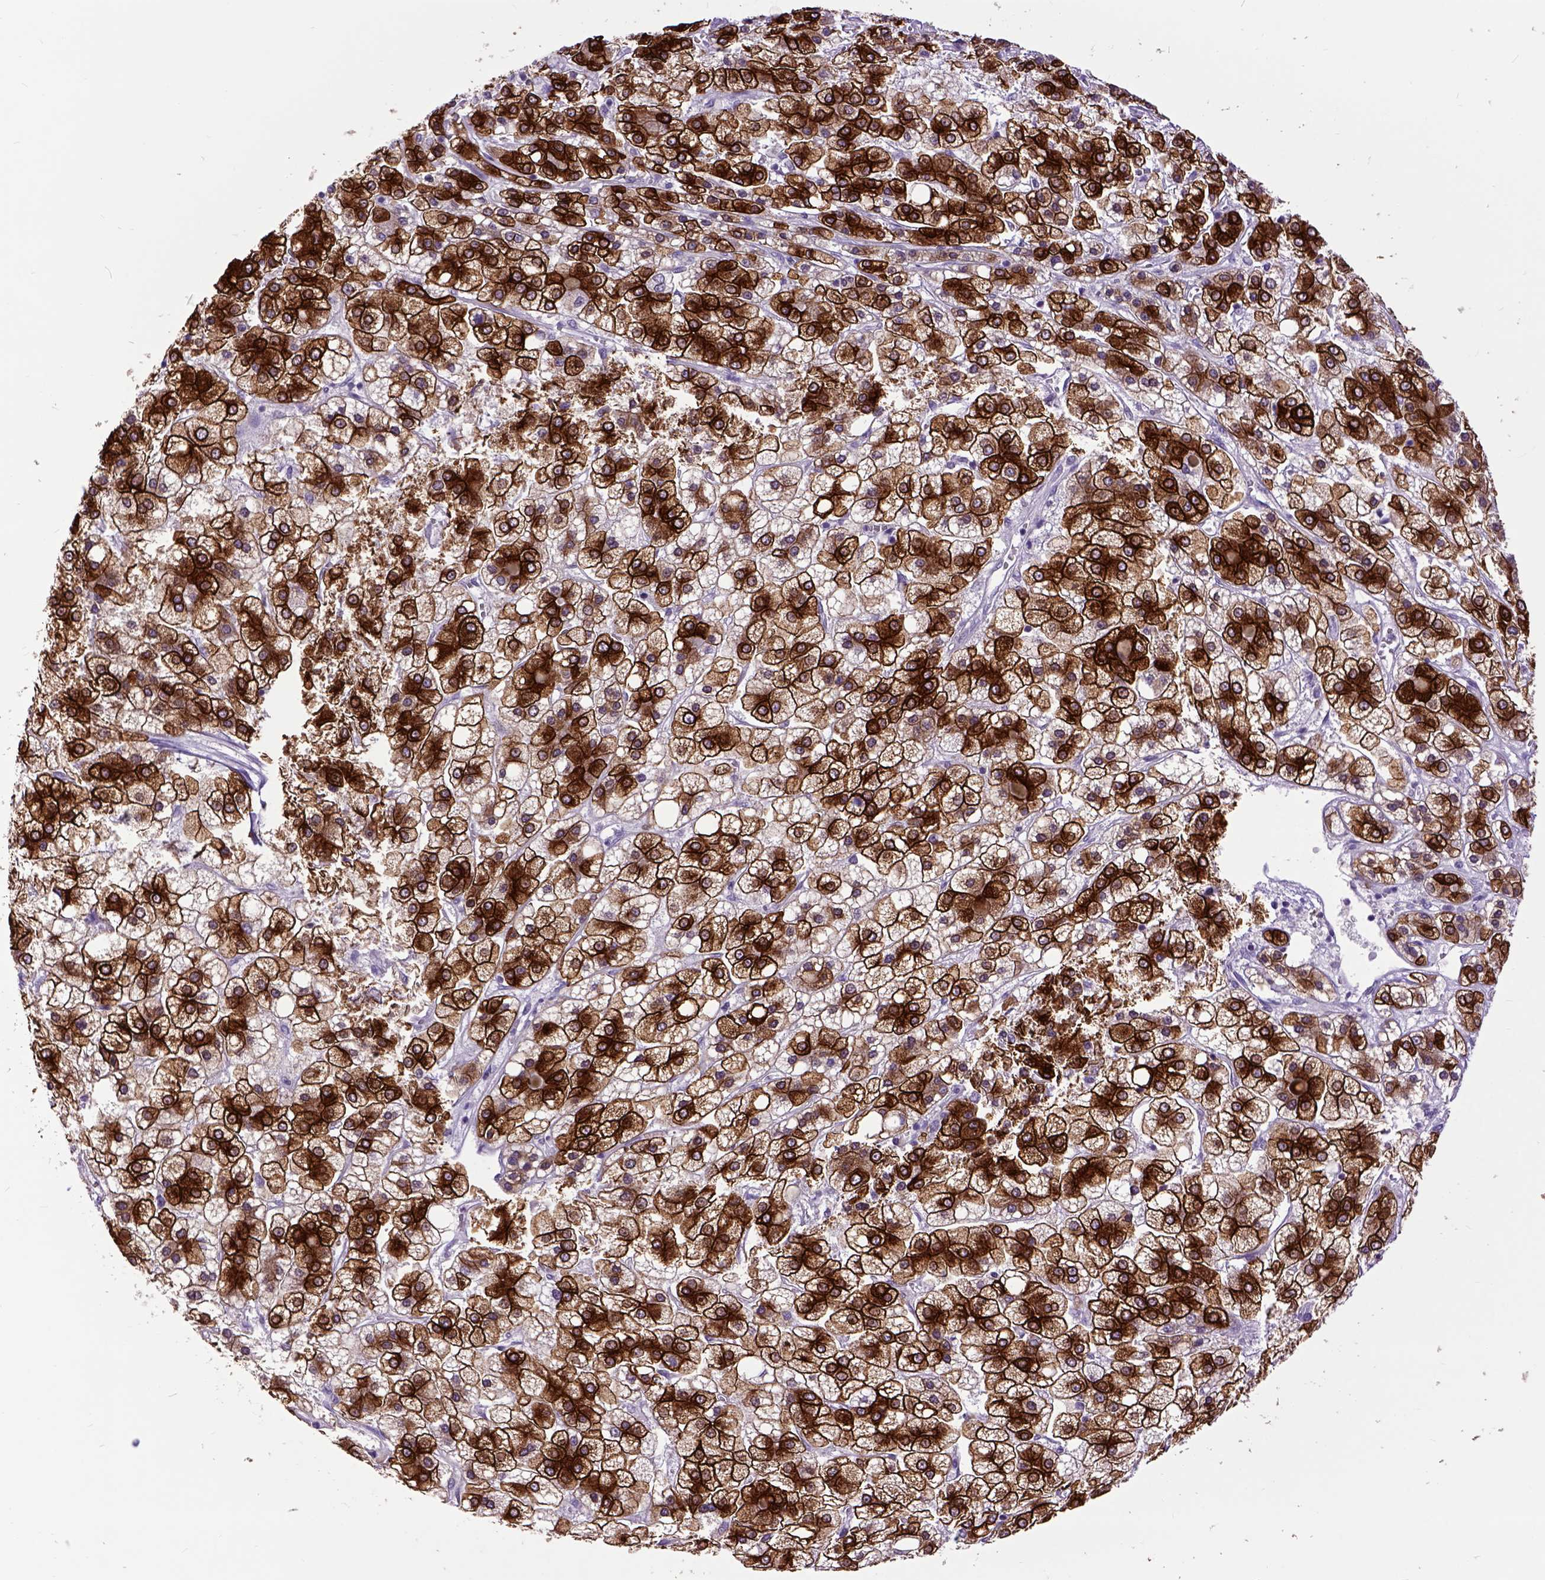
{"staining": {"intensity": "strong", "quantity": ">75%", "location": "cytoplasmic/membranous"}, "tissue": "liver cancer", "cell_type": "Tumor cells", "image_type": "cancer", "snomed": [{"axis": "morphology", "description": "Carcinoma, Hepatocellular, NOS"}, {"axis": "topography", "description": "Liver"}], "caption": "An immunohistochemistry photomicrograph of tumor tissue is shown. Protein staining in brown shows strong cytoplasmic/membranous positivity in liver cancer (hepatocellular carcinoma) within tumor cells.", "gene": "RAB25", "patient": {"sex": "male", "age": 73}}